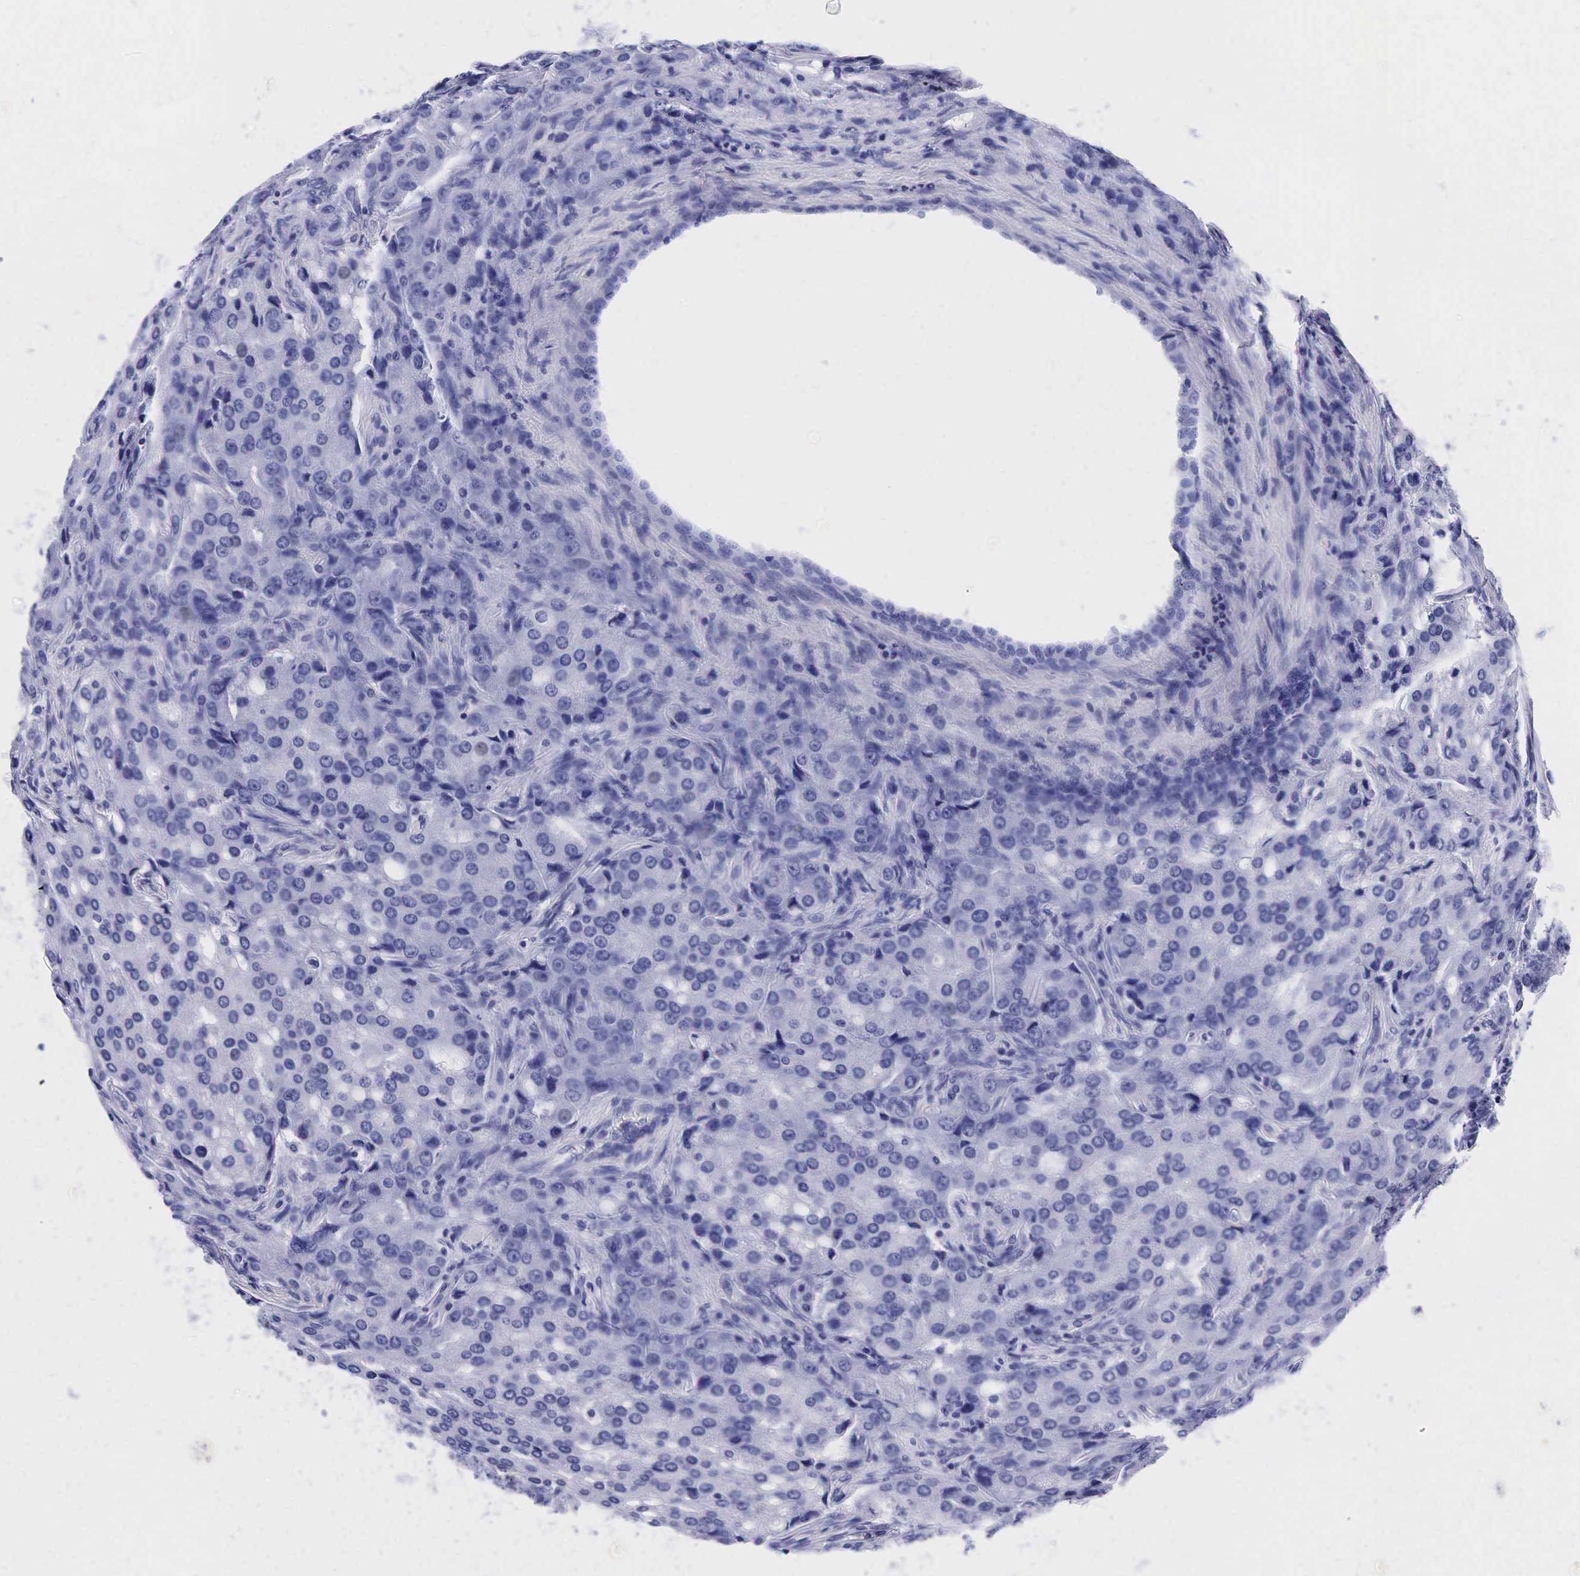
{"staining": {"intensity": "negative", "quantity": "none", "location": "none"}, "tissue": "prostate cancer", "cell_type": "Tumor cells", "image_type": "cancer", "snomed": [{"axis": "morphology", "description": "Adenocarcinoma, Medium grade"}, {"axis": "topography", "description": "Prostate"}], "caption": "Tumor cells are negative for brown protein staining in prostate cancer. (IHC, brightfield microscopy, high magnification).", "gene": "TG", "patient": {"sex": "male", "age": 72}}